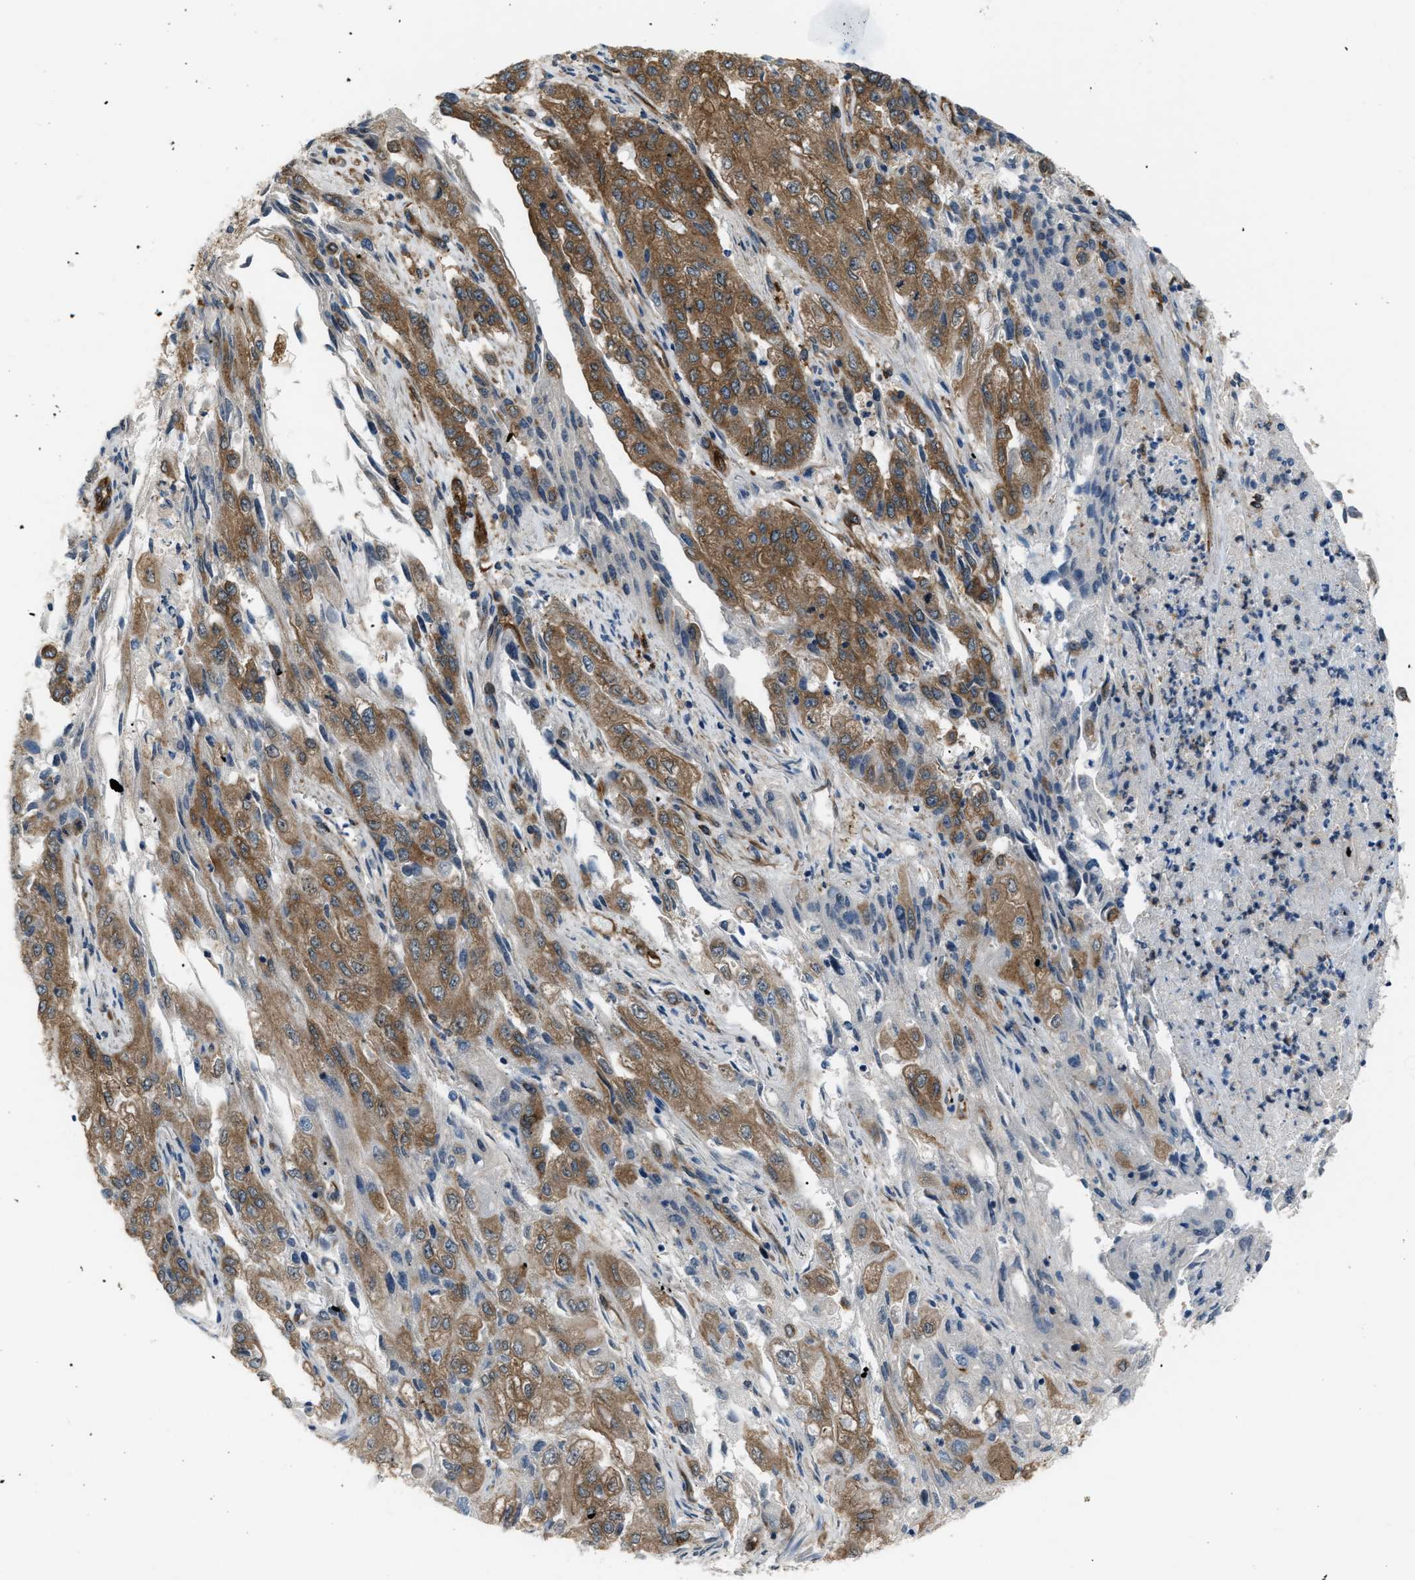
{"staining": {"intensity": "moderate", "quantity": "25%-75%", "location": "cytoplasmic/membranous"}, "tissue": "endometrial cancer", "cell_type": "Tumor cells", "image_type": "cancer", "snomed": [{"axis": "morphology", "description": "Adenocarcinoma, NOS"}, {"axis": "topography", "description": "Endometrium"}], "caption": "Adenocarcinoma (endometrial) stained with immunohistochemistry displays moderate cytoplasmic/membranous staining in approximately 25%-75% of tumor cells.", "gene": "PICALM", "patient": {"sex": "female", "age": 49}}